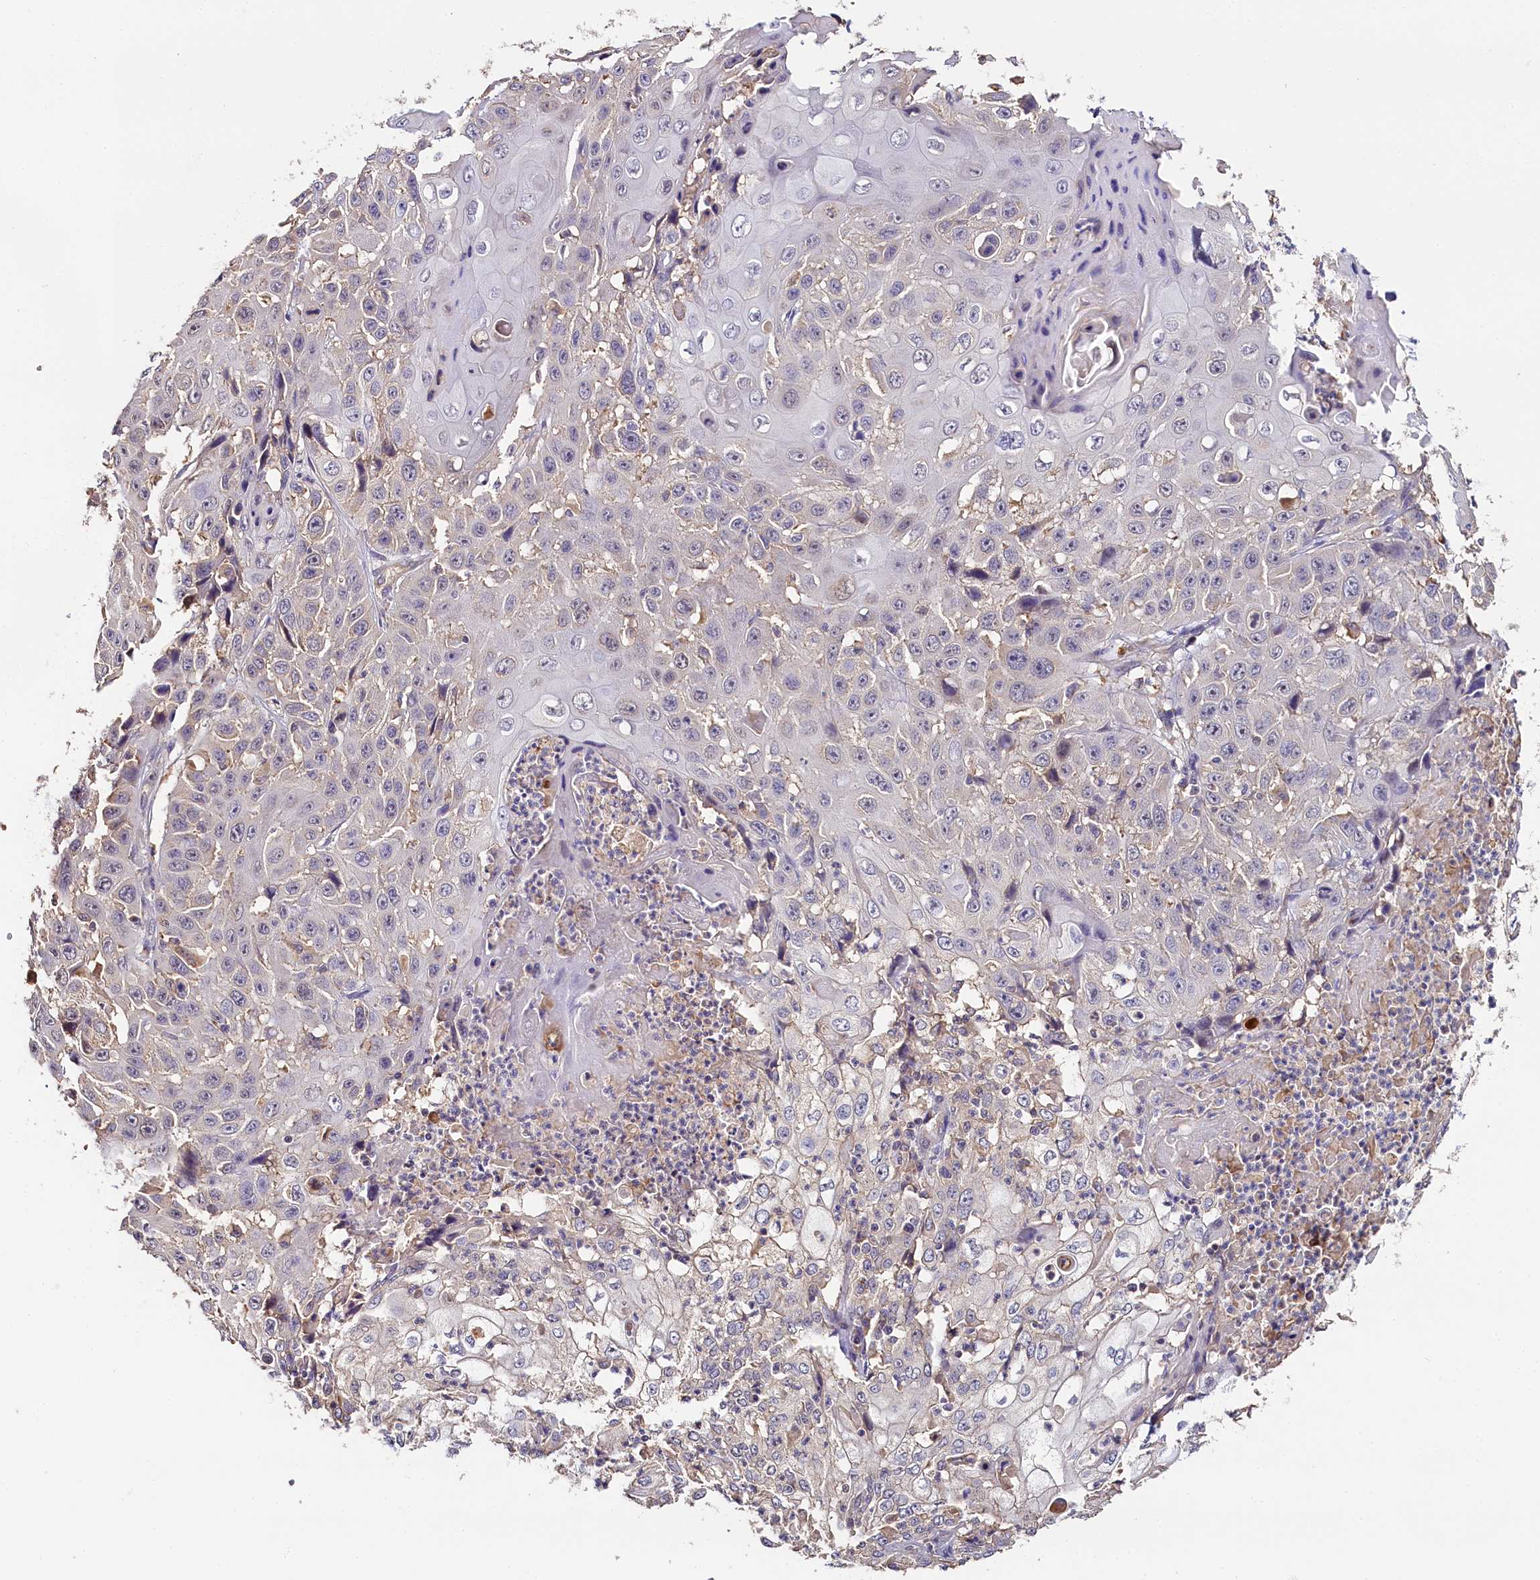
{"staining": {"intensity": "negative", "quantity": "none", "location": "none"}, "tissue": "cervical cancer", "cell_type": "Tumor cells", "image_type": "cancer", "snomed": [{"axis": "morphology", "description": "Squamous cell carcinoma, NOS"}, {"axis": "topography", "description": "Cervix"}], "caption": "IHC of cervical squamous cell carcinoma shows no positivity in tumor cells.", "gene": "KATNB1", "patient": {"sex": "female", "age": 39}}